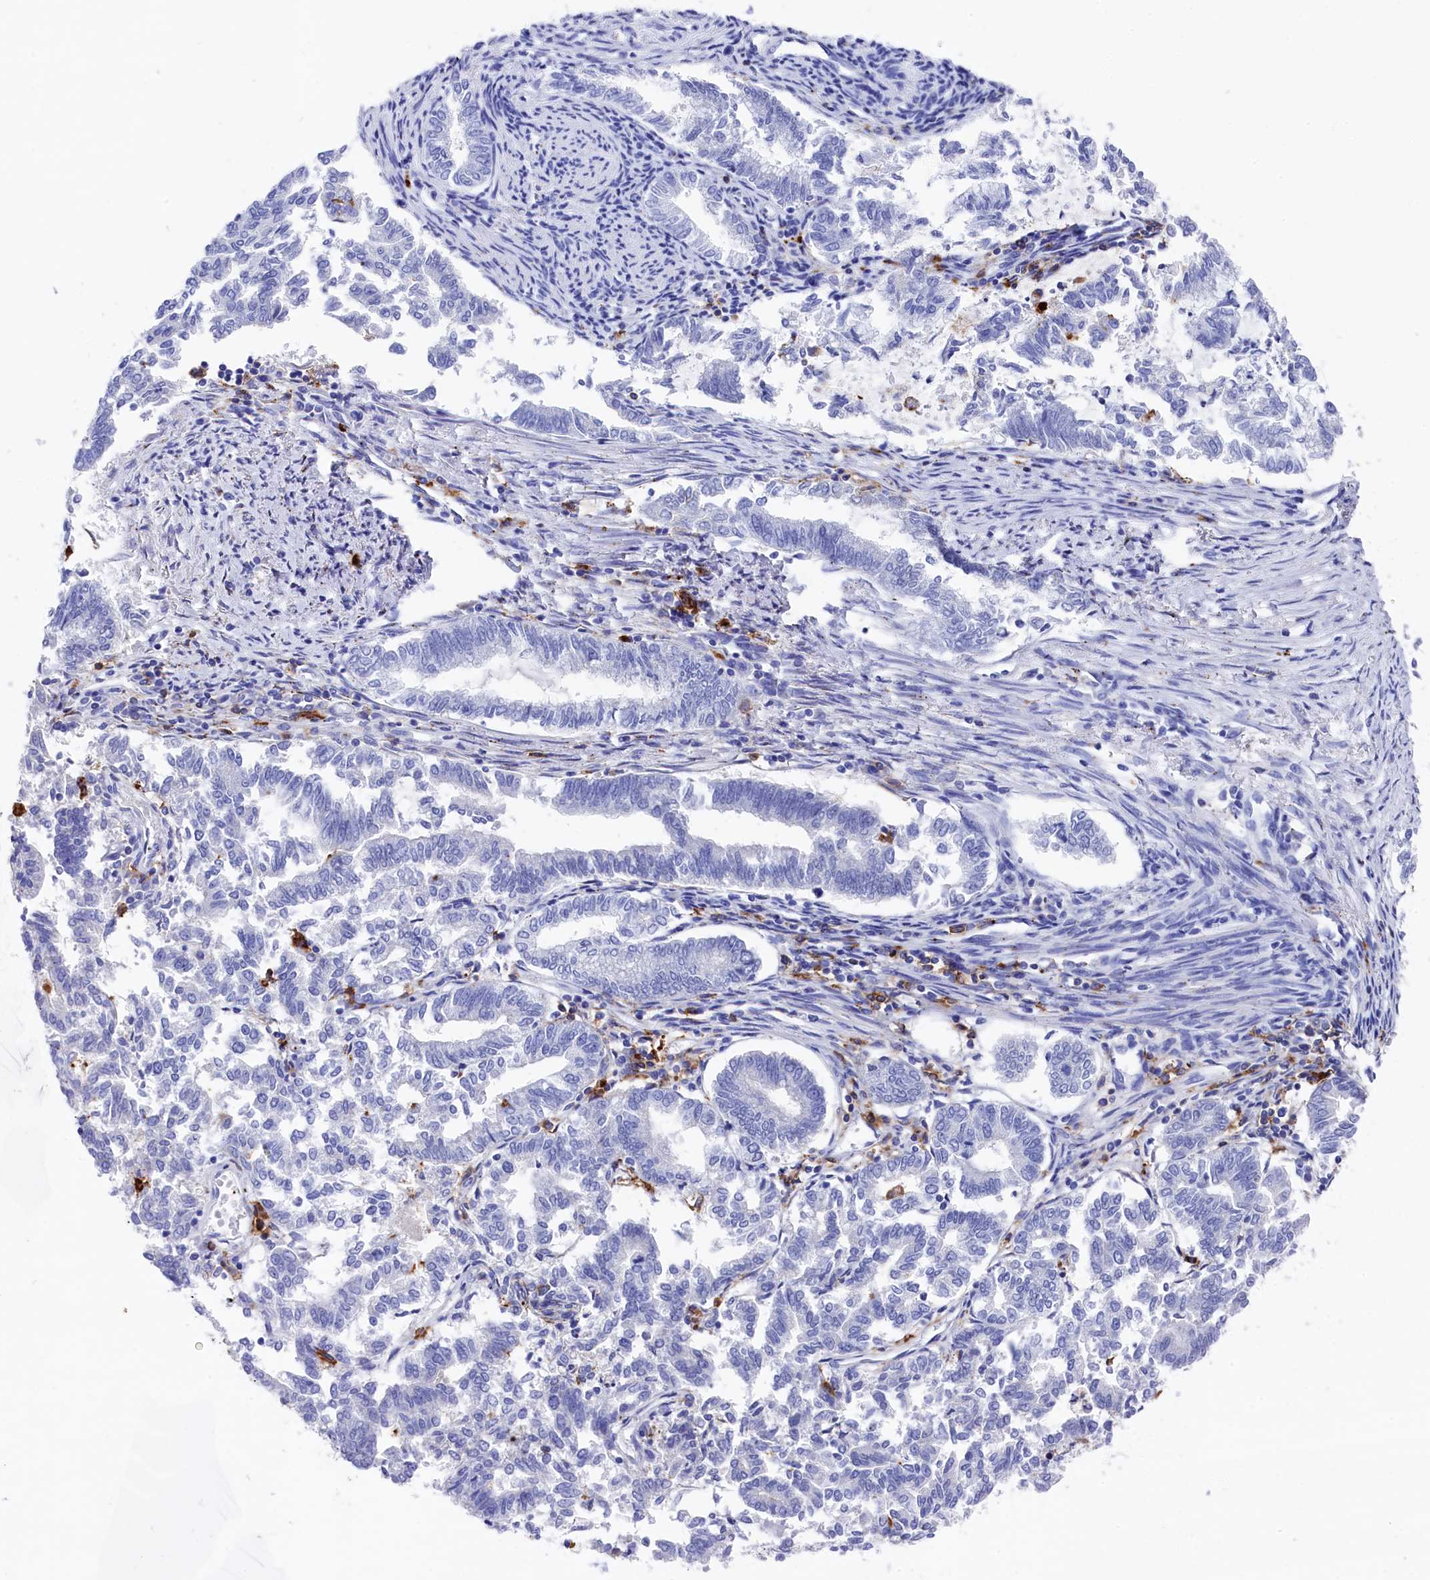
{"staining": {"intensity": "negative", "quantity": "none", "location": "none"}, "tissue": "endometrial cancer", "cell_type": "Tumor cells", "image_type": "cancer", "snomed": [{"axis": "morphology", "description": "Adenocarcinoma, NOS"}, {"axis": "topography", "description": "Endometrium"}], "caption": "The photomicrograph demonstrates no significant expression in tumor cells of adenocarcinoma (endometrial). The staining is performed using DAB (3,3'-diaminobenzidine) brown chromogen with nuclei counter-stained in using hematoxylin.", "gene": "PLAC8", "patient": {"sex": "female", "age": 79}}